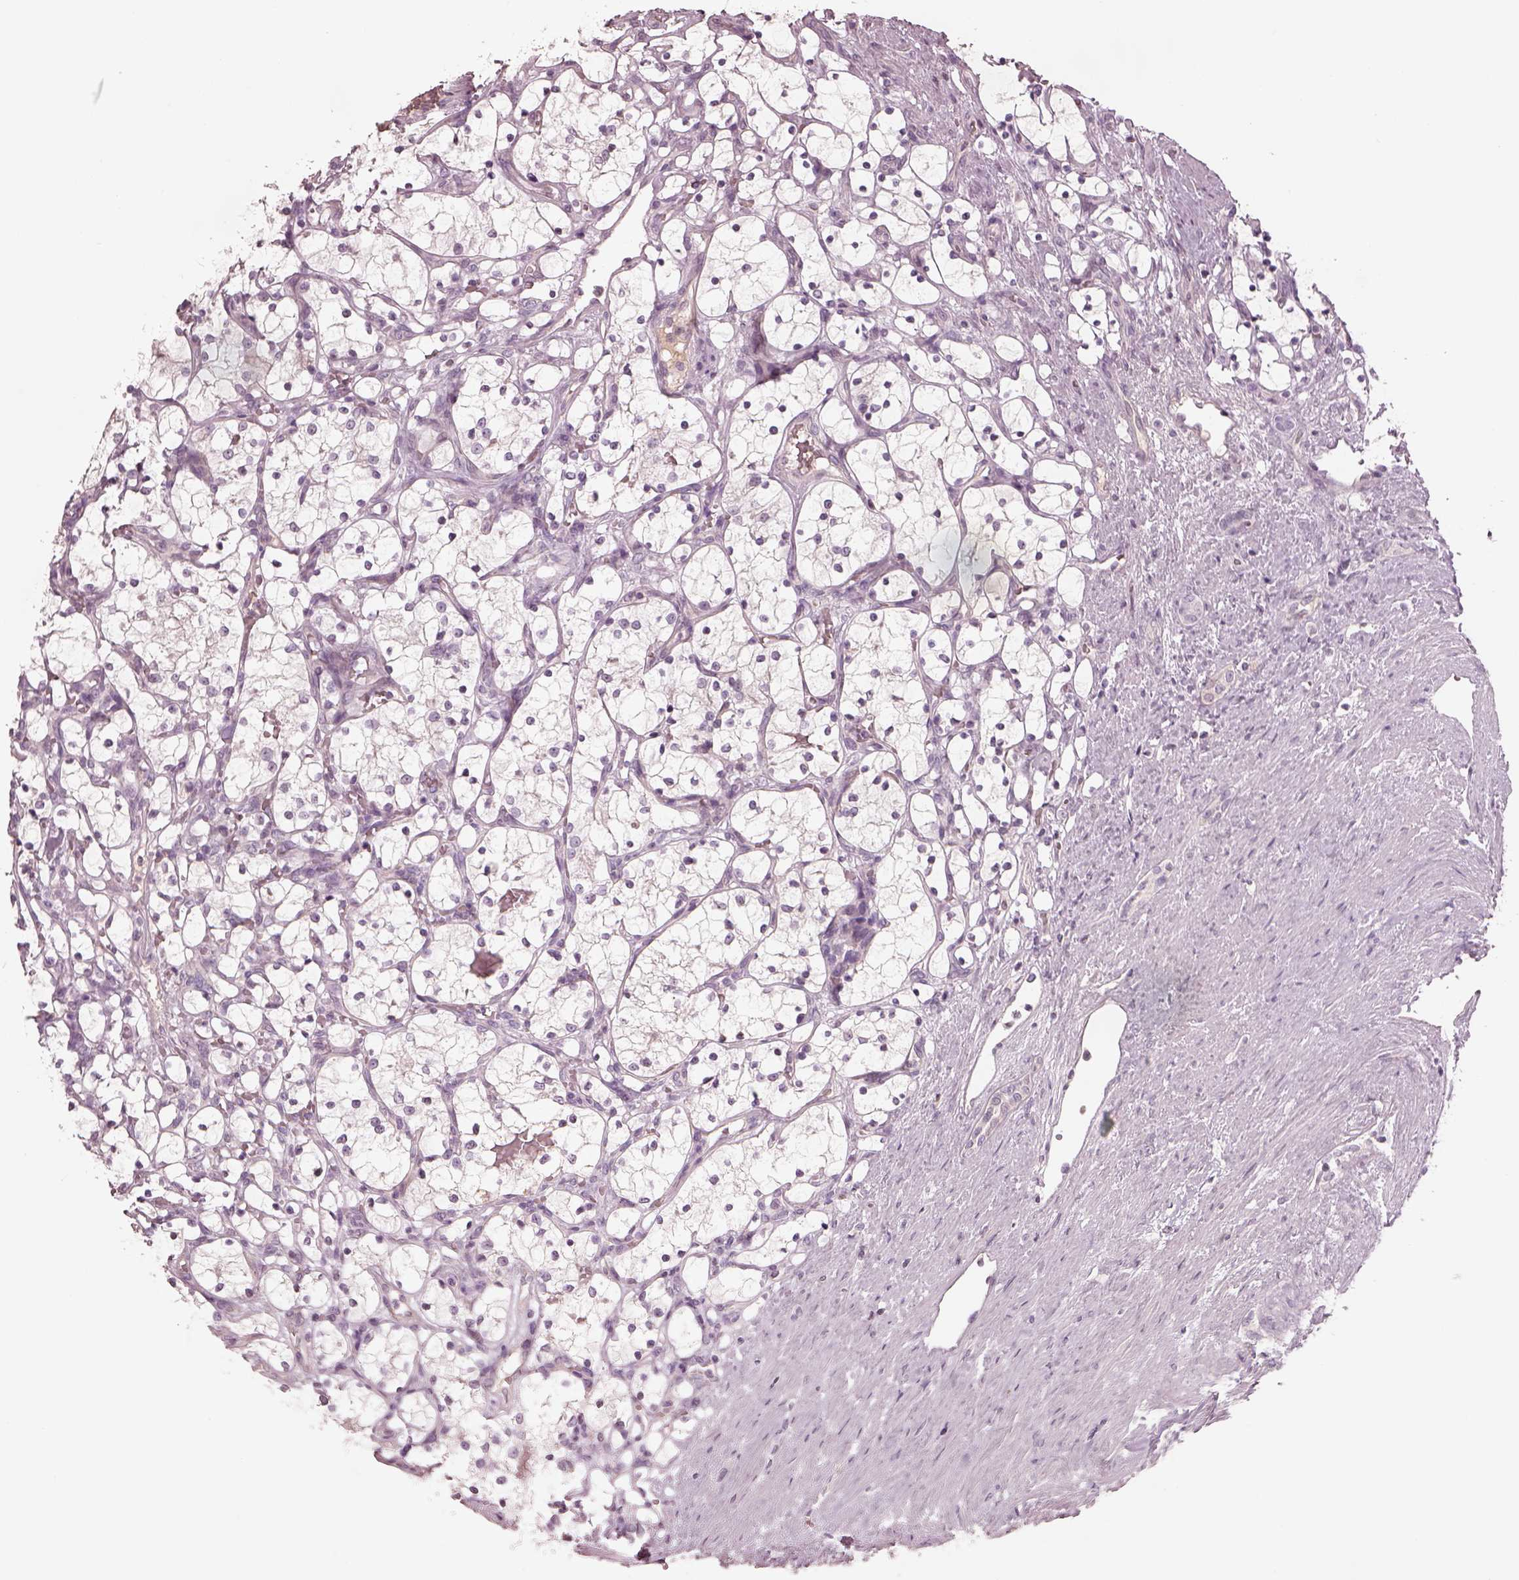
{"staining": {"intensity": "negative", "quantity": "none", "location": "none"}, "tissue": "renal cancer", "cell_type": "Tumor cells", "image_type": "cancer", "snomed": [{"axis": "morphology", "description": "Adenocarcinoma, NOS"}, {"axis": "topography", "description": "Kidney"}], "caption": "Immunohistochemistry of renal cancer (adenocarcinoma) exhibits no staining in tumor cells. (Stains: DAB (3,3'-diaminobenzidine) immunohistochemistry (IHC) with hematoxylin counter stain, Microscopy: brightfield microscopy at high magnification).", "gene": "TLX3", "patient": {"sex": "female", "age": 69}}